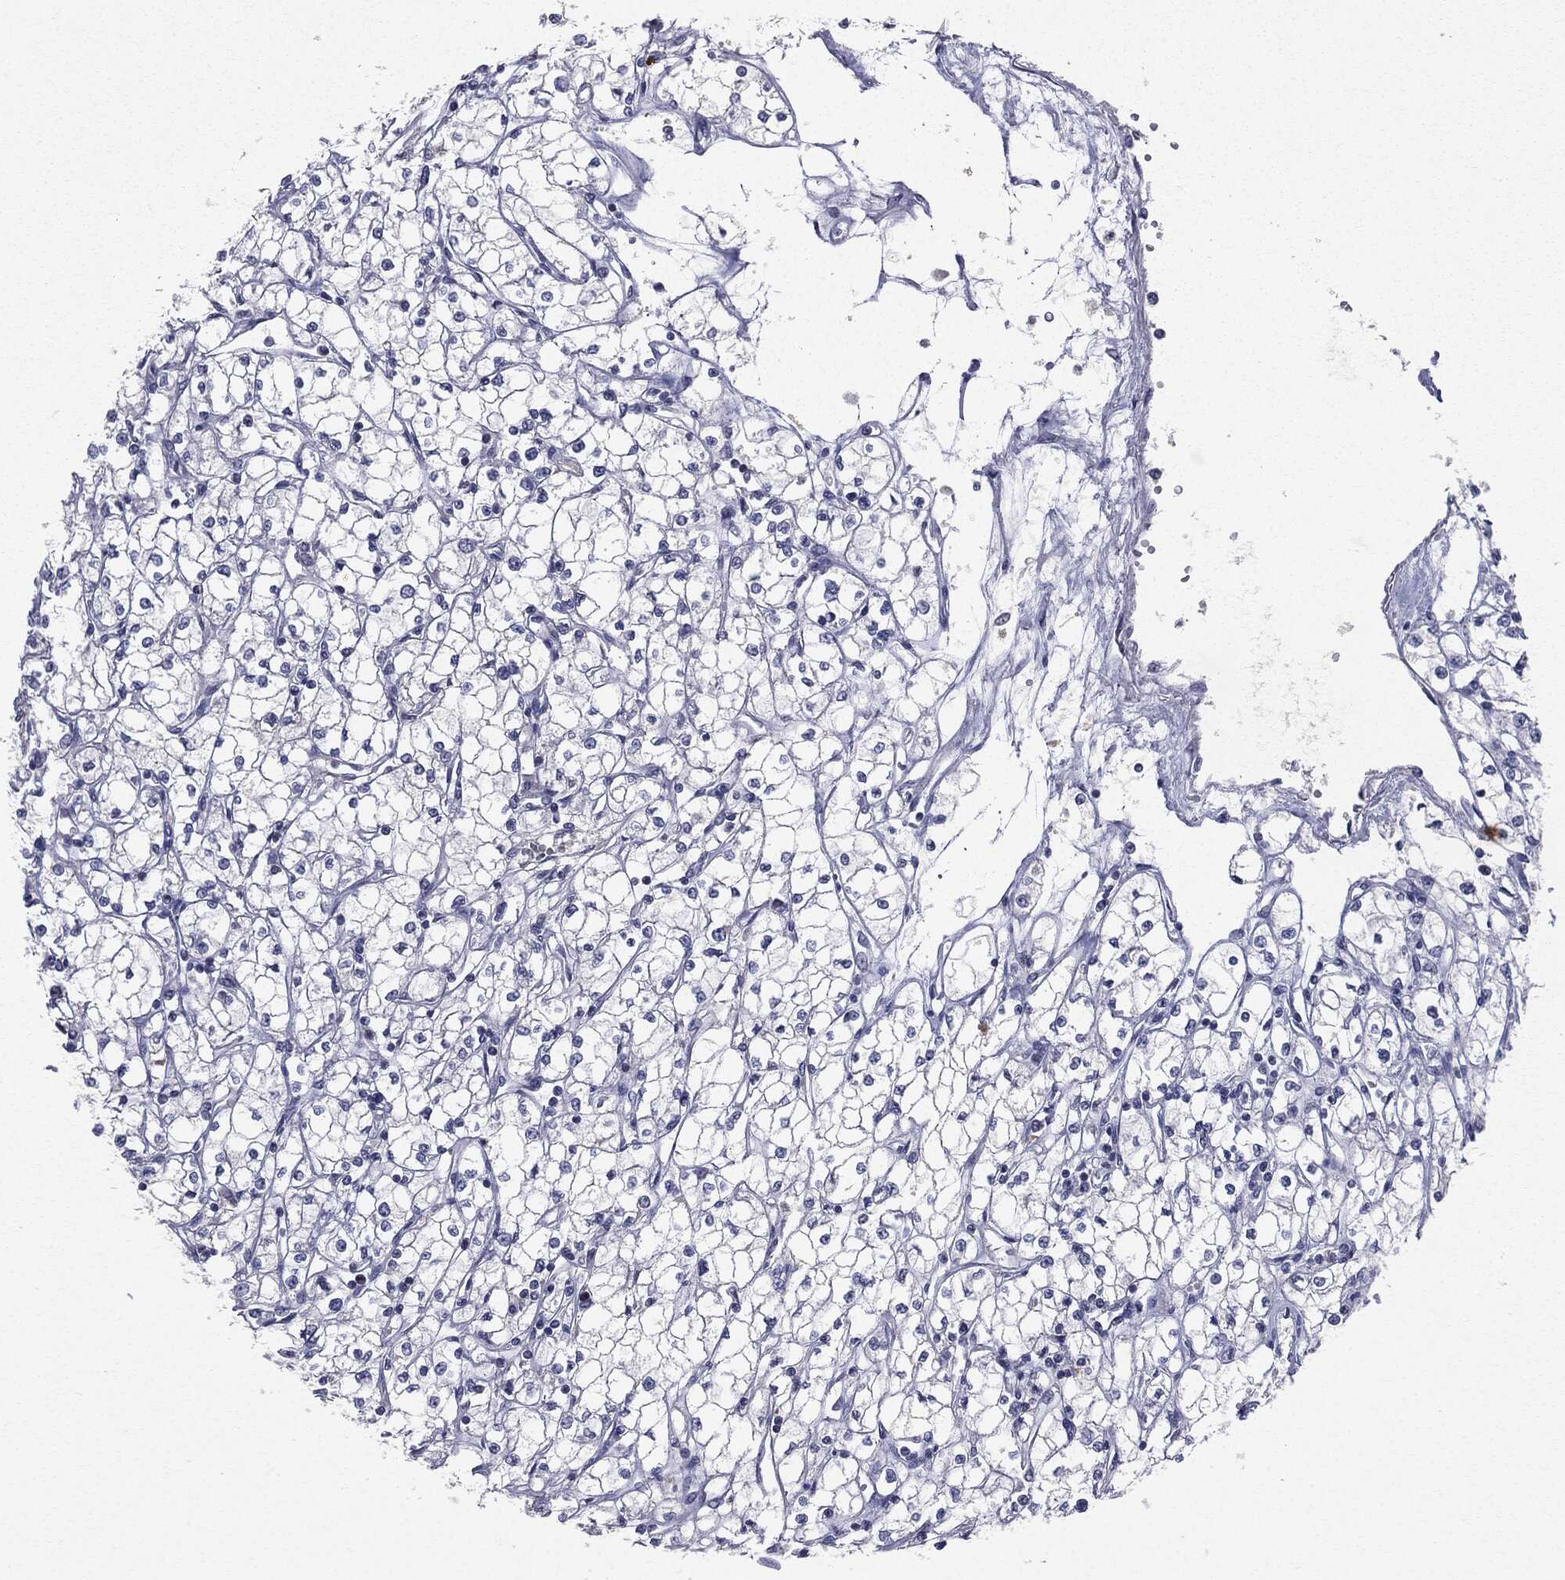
{"staining": {"intensity": "negative", "quantity": "none", "location": "none"}, "tissue": "renal cancer", "cell_type": "Tumor cells", "image_type": "cancer", "snomed": [{"axis": "morphology", "description": "Adenocarcinoma, NOS"}, {"axis": "topography", "description": "Kidney"}], "caption": "The histopathology image shows no significant staining in tumor cells of renal cancer.", "gene": "KIF2C", "patient": {"sex": "male", "age": 67}}